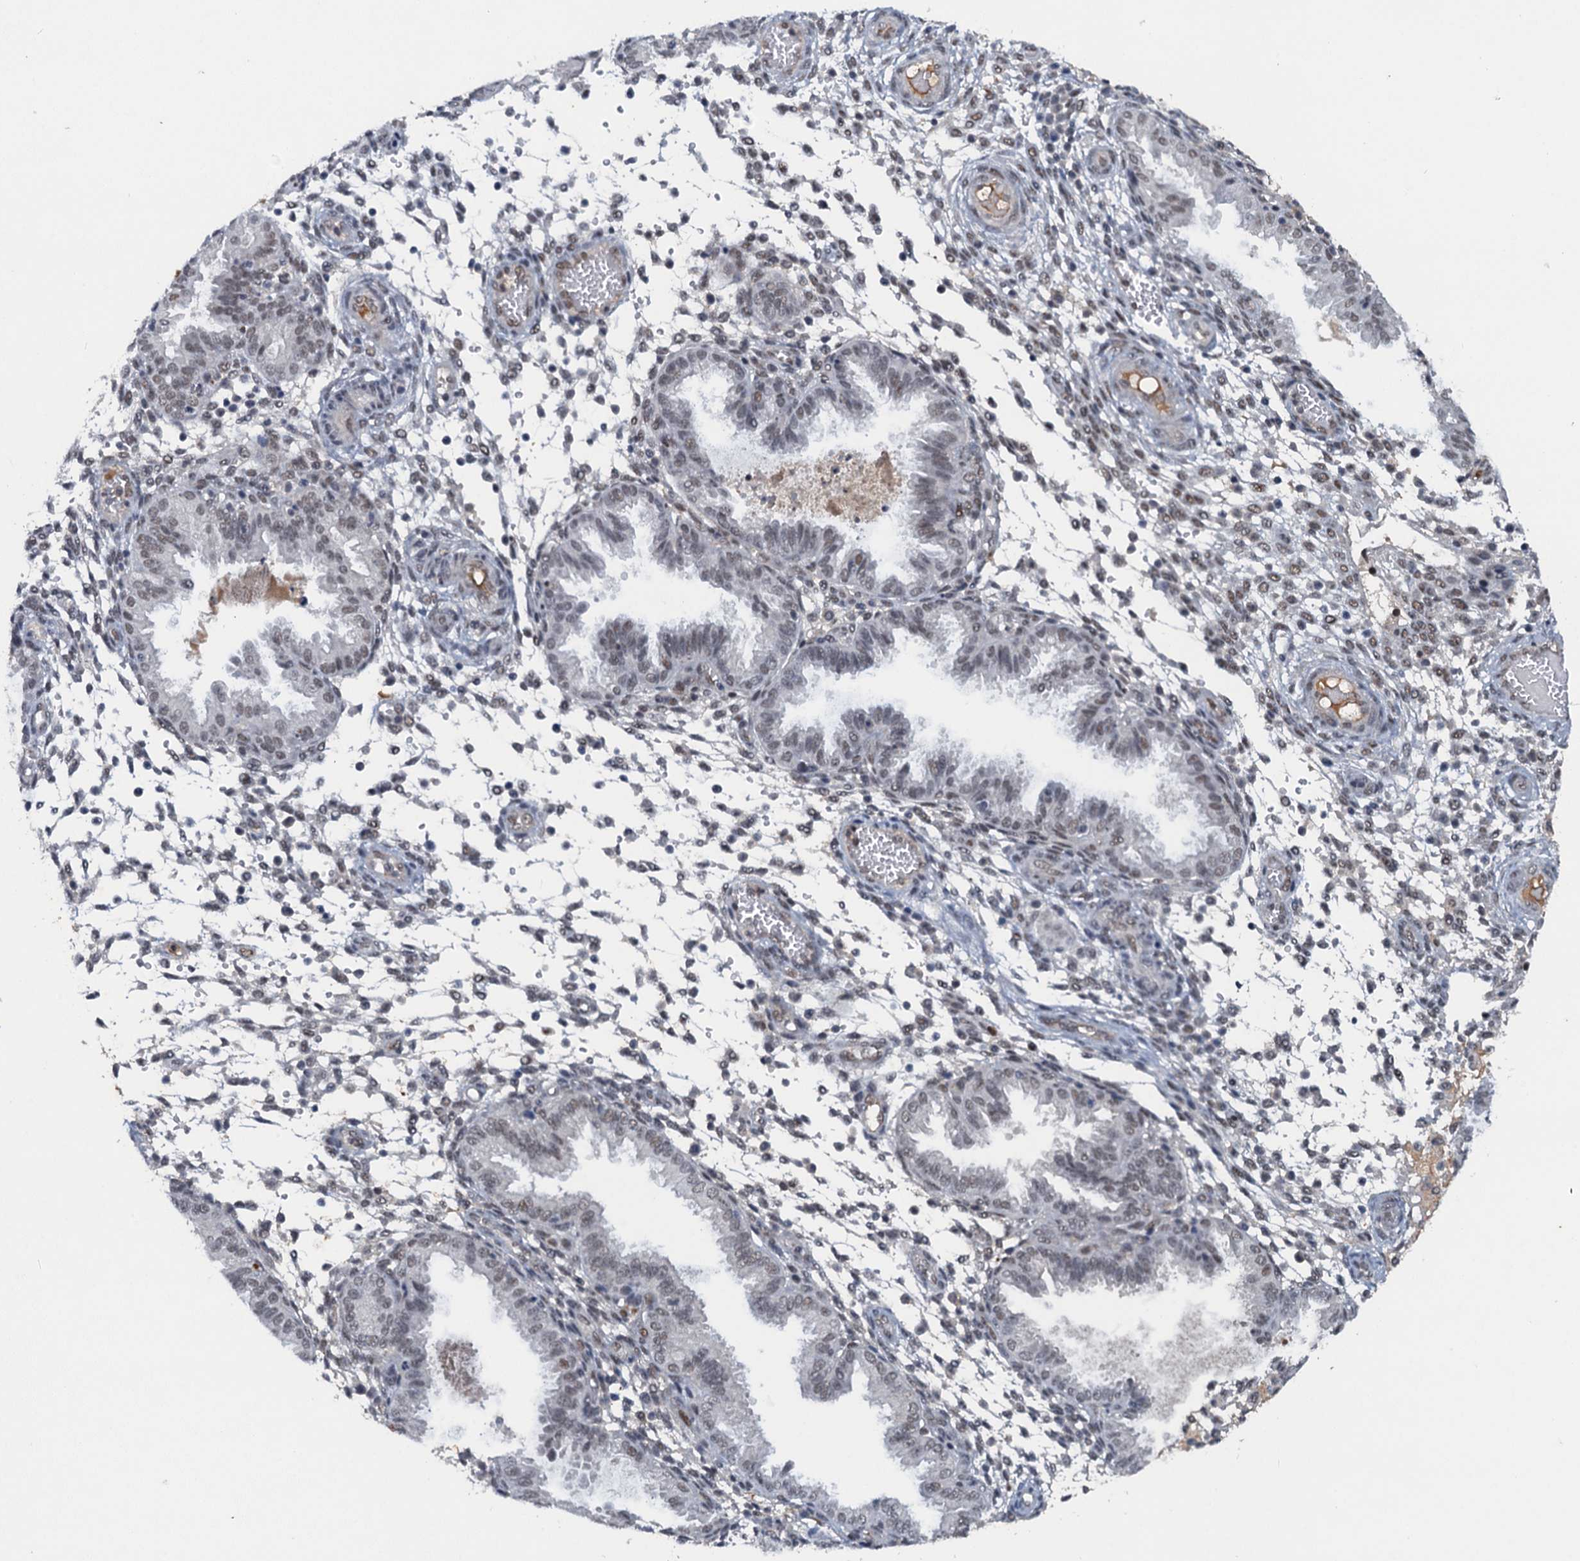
{"staining": {"intensity": "negative", "quantity": "none", "location": "none"}, "tissue": "endometrium", "cell_type": "Cells in endometrial stroma", "image_type": "normal", "snomed": [{"axis": "morphology", "description": "Normal tissue, NOS"}, {"axis": "topography", "description": "Endometrium"}], "caption": "IHC histopathology image of normal endometrium stained for a protein (brown), which reveals no expression in cells in endometrial stroma.", "gene": "CSTF3", "patient": {"sex": "female", "age": 33}}